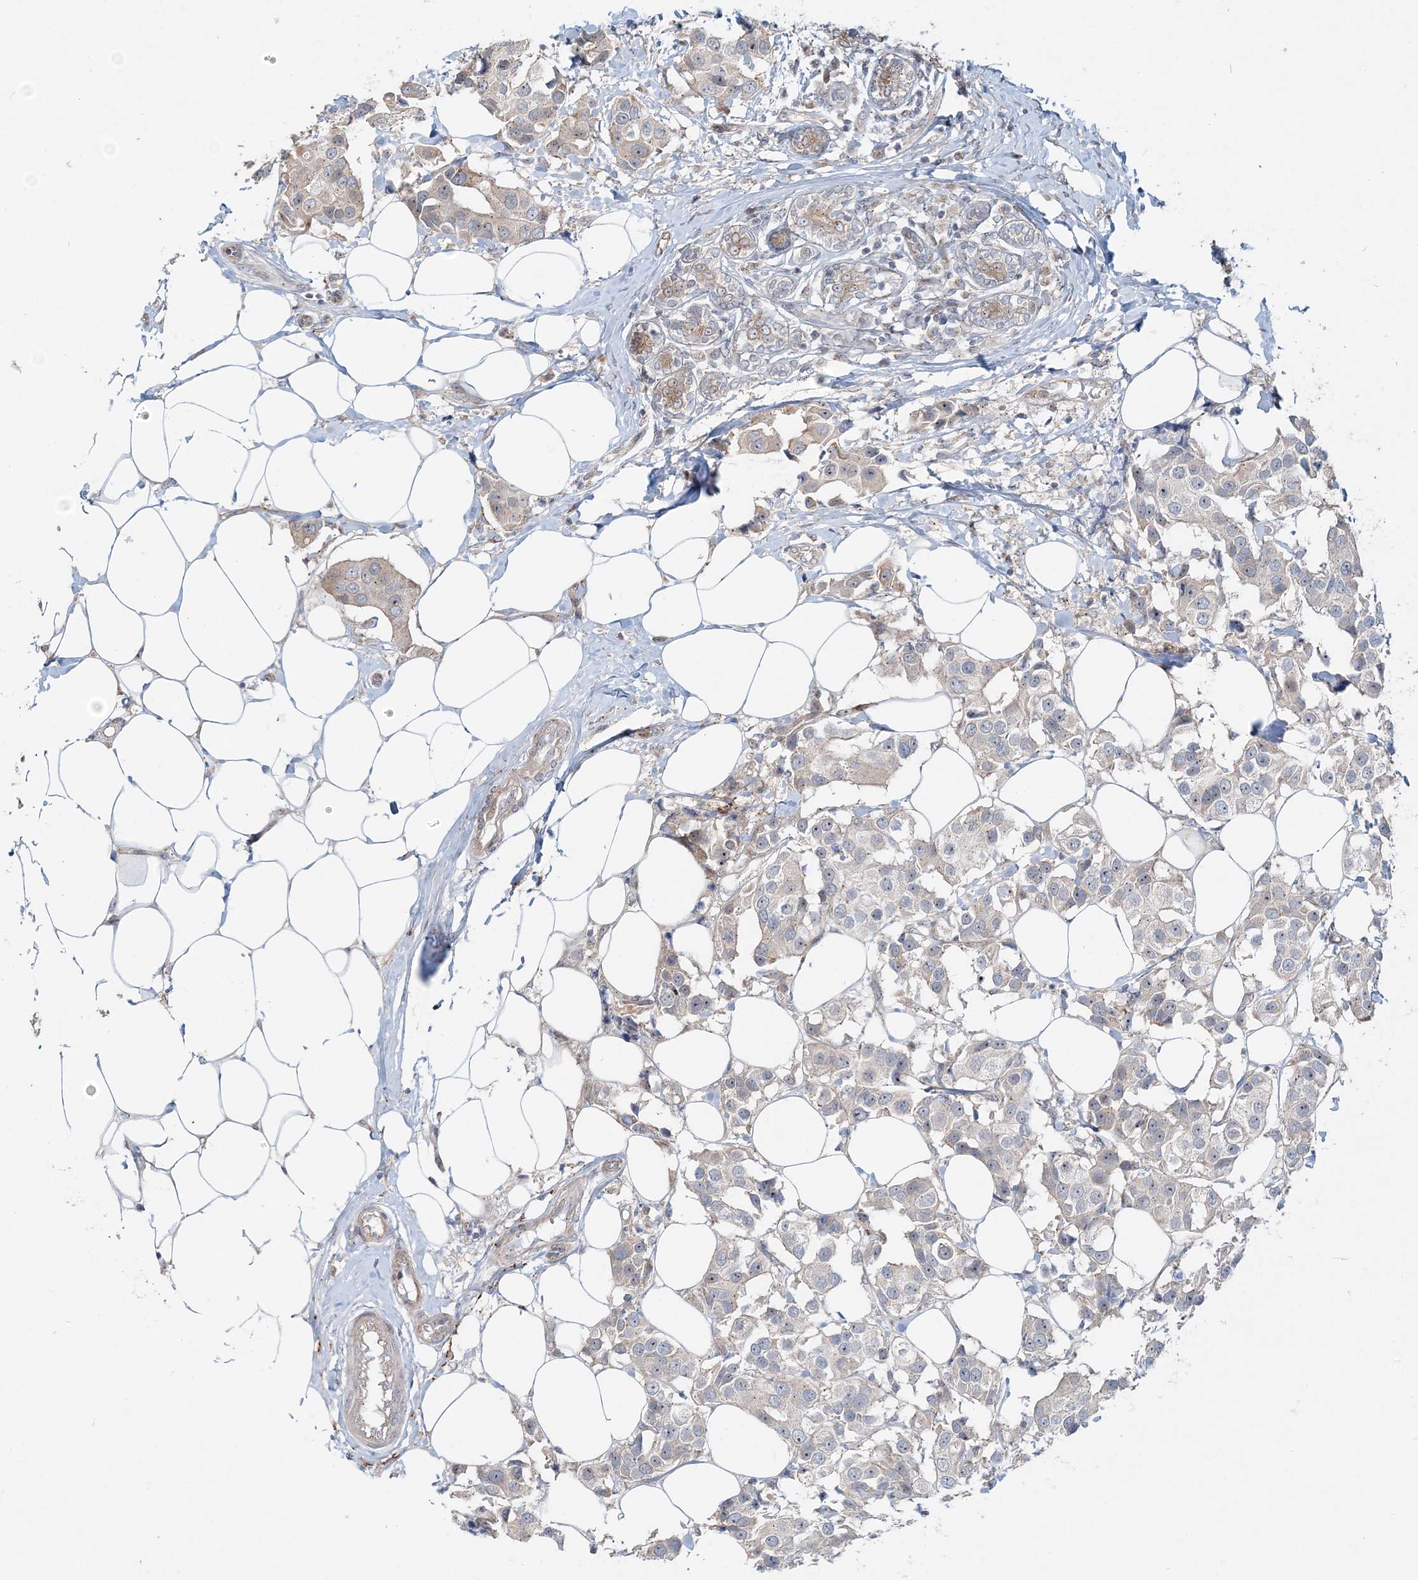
{"staining": {"intensity": "negative", "quantity": "none", "location": "none"}, "tissue": "breast cancer", "cell_type": "Tumor cells", "image_type": "cancer", "snomed": [{"axis": "morphology", "description": "Normal tissue, NOS"}, {"axis": "morphology", "description": "Duct carcinoma"}, {"axis": "topography", "description": "Breast"}], "caption": "This is an immunohistochemistry (IHC) image of human breast cancer (intraductal carcinoma). There is no positivity in tumor cells.", "gene": "CXXC5", "patient": {"sex": "female", "age": 39}}